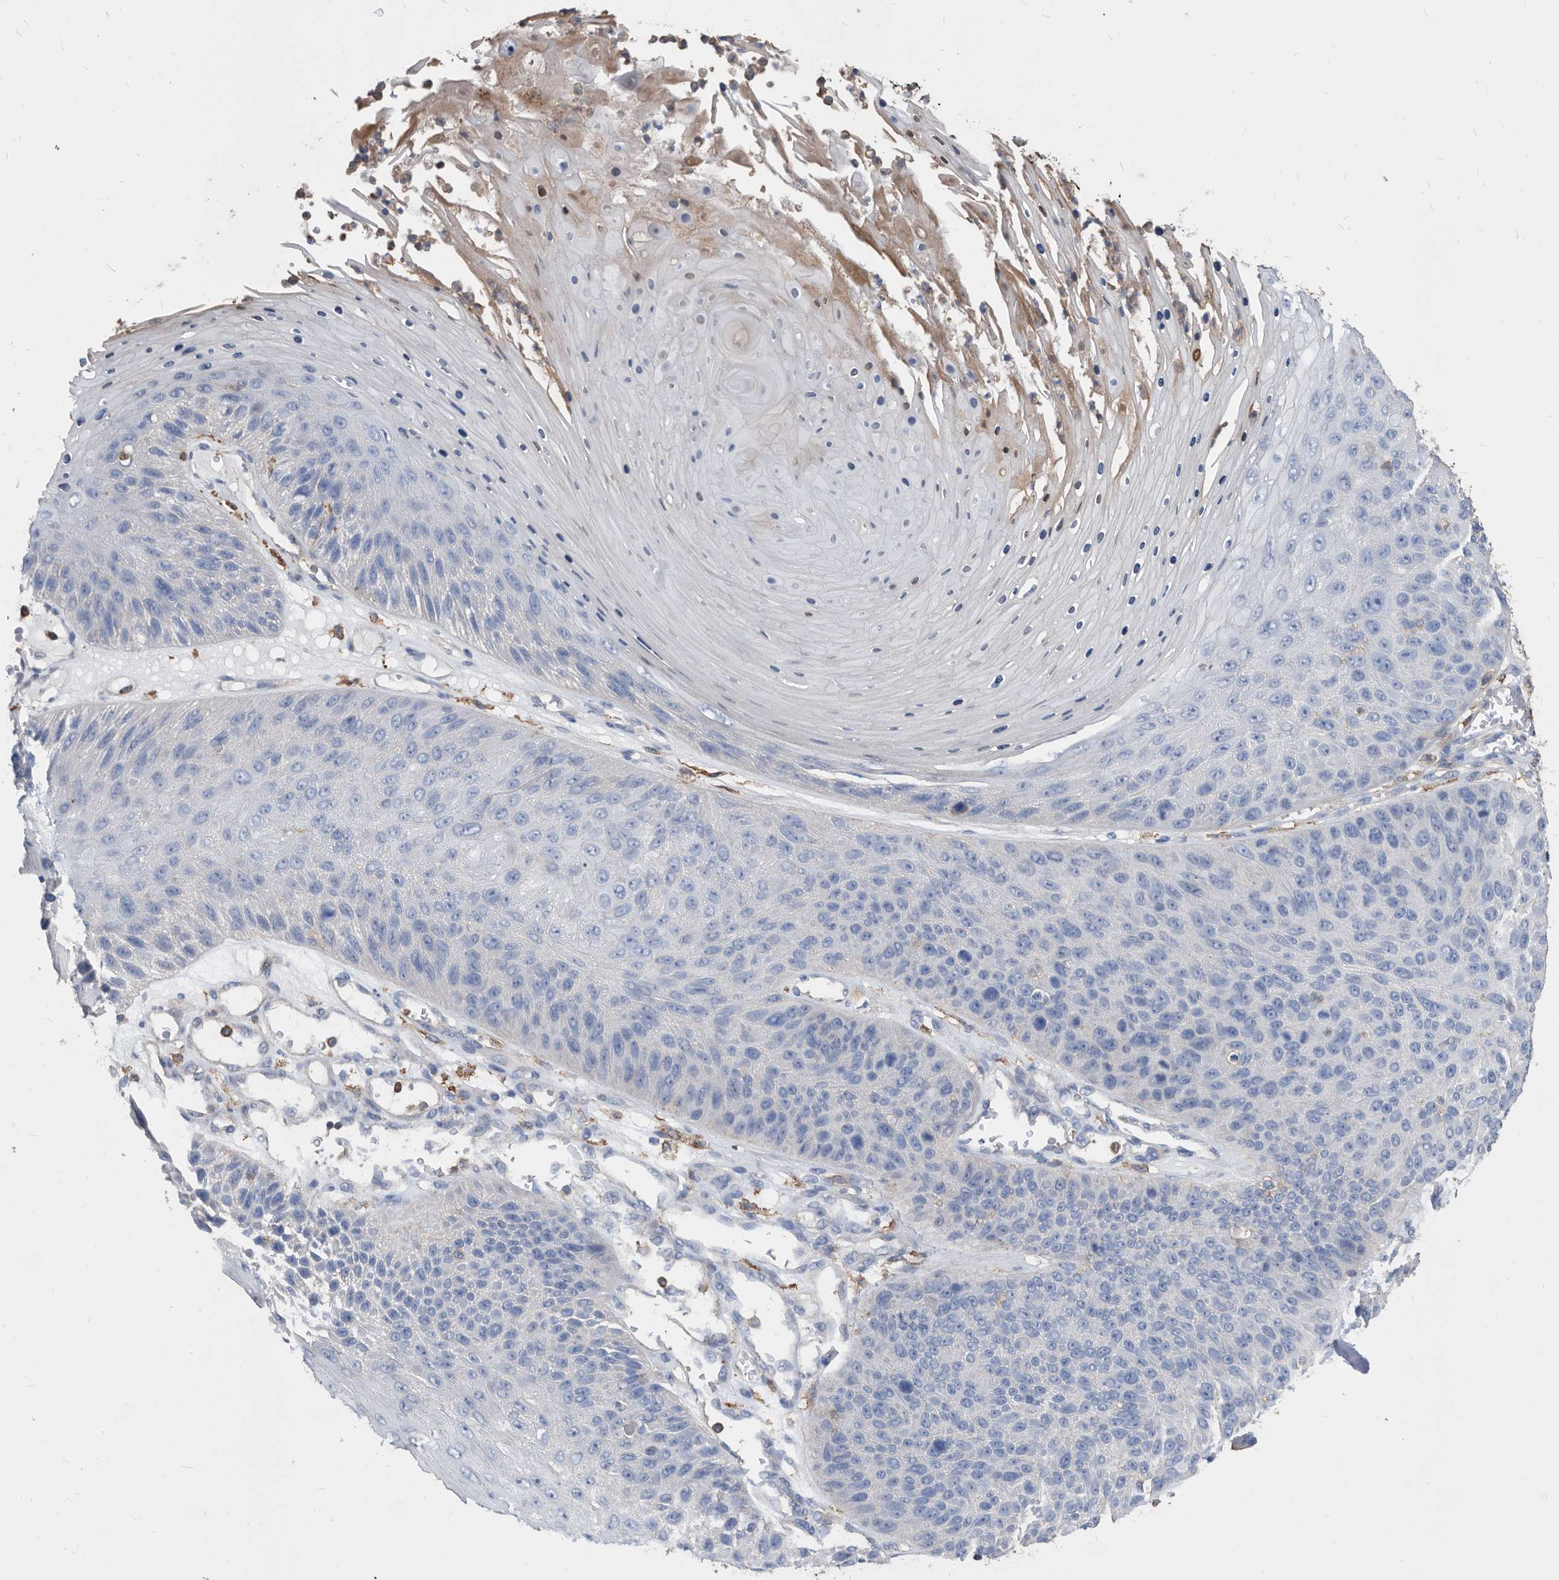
{"staining": {"intensity": "negative", "quantity": "none", "location": "none"}, "tissue": "skin cancer", "cell_type": "Tumor cells", "image_type": "cancer", "snomed": [{"axis": "morphology", "description": "Squamous cell carcinoma, NOS"}, {"axis": "topography", "description": "Skin"}], "caption": "Immunohistochemistry image of human skin squamous cell carcinoma stained for a protein (brown), which demonstrates no positivity in tumor cells.", "gene": "MS4A4A", "patient": {"sex": "female", "age": 88}}